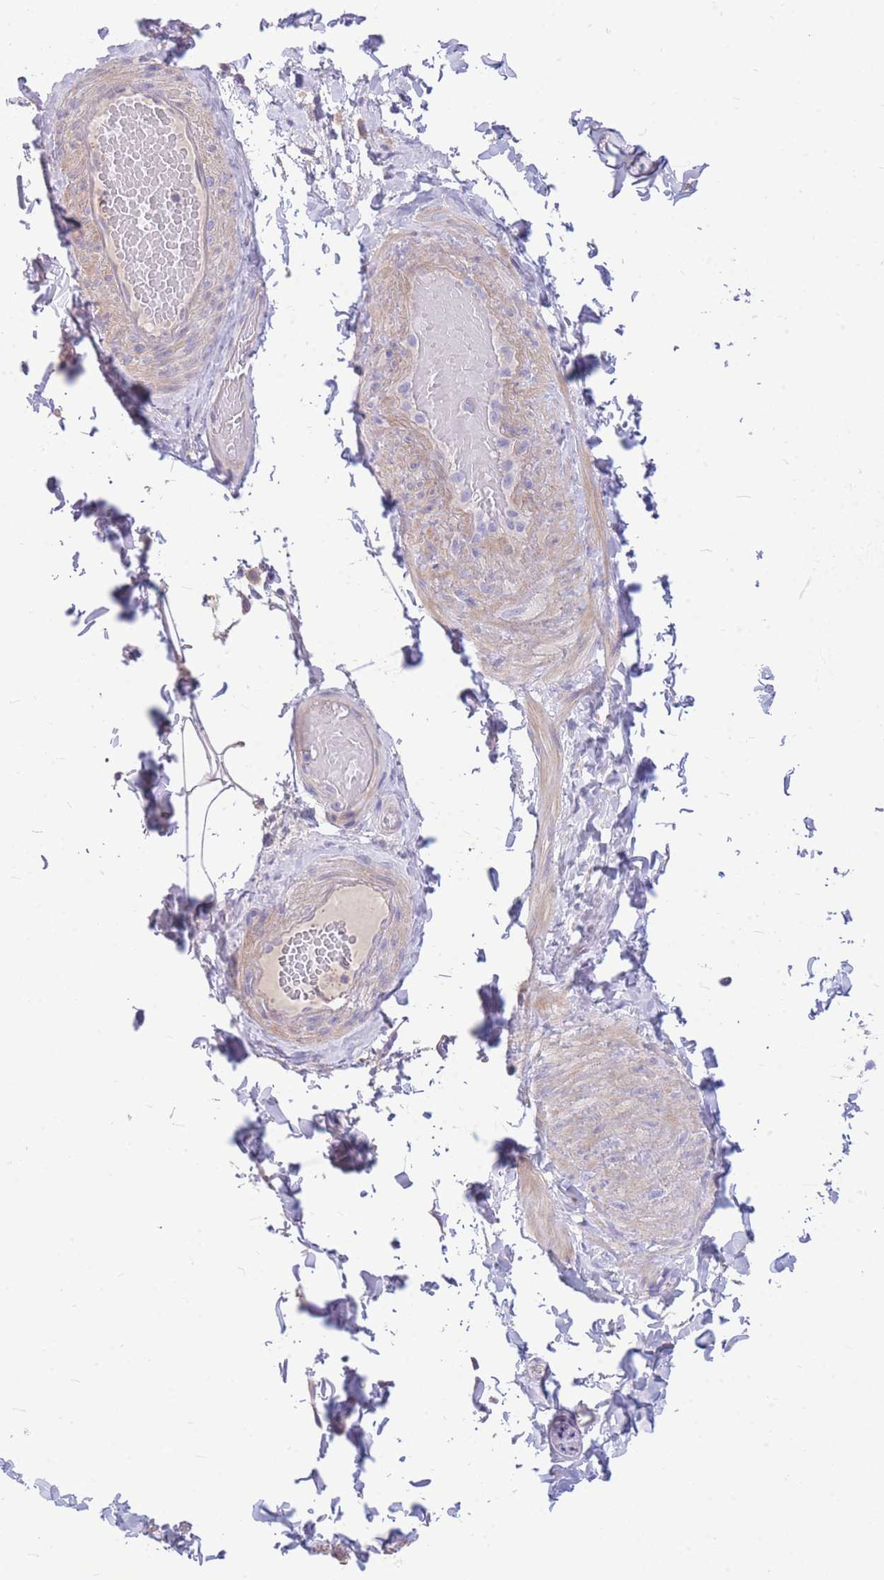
{"staining": {"intensity": "negative", "quantity": "none", "location": "none"}, "tissue": "adipose tissue", "cell_type": "Adipocytes", "image_type": "normal", "snomed": [{"axis": "morphology", "description": "Normal tissue, NOS"}, {"axis": "topography", "description": "Soft tissue"}, {"axis": "topography", "description": "Vascular tissue"}, {"axis": "topography", "description": "Peripheral nerve tissue"}], "caption": "Adipose tissue was stained to show a protein in brown. There is no significant positivity in adipocytes. Brightfield microscopy of IHC stained with DAB (3,3'-diaminobenzidine) (brown) and hematoxylin (blue), captured at high magnification.", "gene": "OR5T1", "patient": {"sex": "male", "age": 32}}